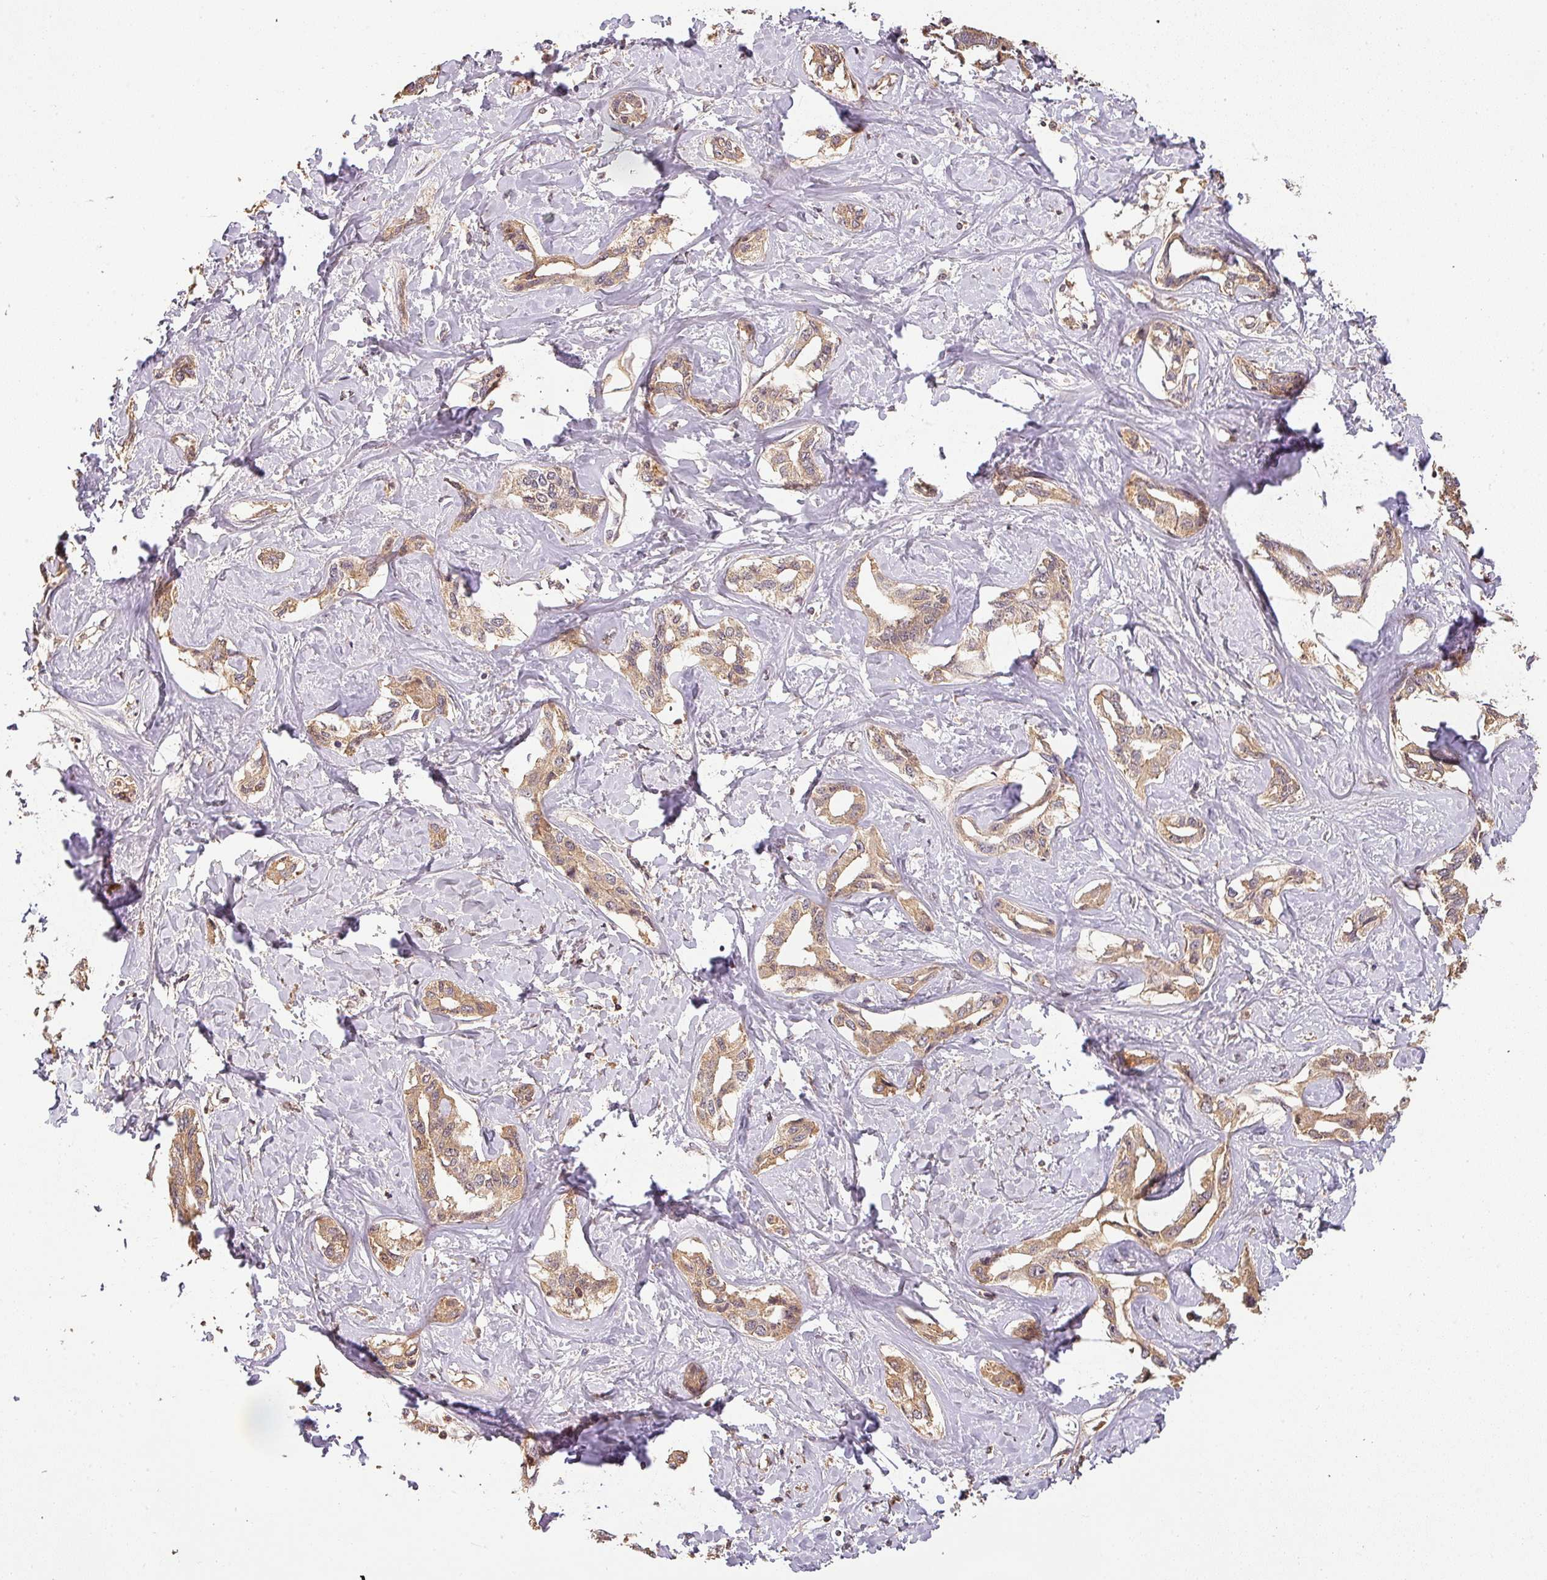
{"staining": {"intensity": "weak", "quantity": "25%-75%", "location": "cytoplasmic/membranous"}, "tissue": "liver cancer", "cell_type": "Tumor cells", "image_type": "cancer", "snomed": [{"axis": "morphology", "description": "Cholangiocarcinoma"}, {"axis": "topography", "description": "Liver"}], "caption": "The image demonstrates a brown stain indicating the presence of a protein in the cytoplasmic/membranous of tumor cells in liver cancer (cholangiocarcinoma). Nuclei are stained in blue.", "gene": "BPIFB3", "patient": {"sex": "male", "age": 59}}